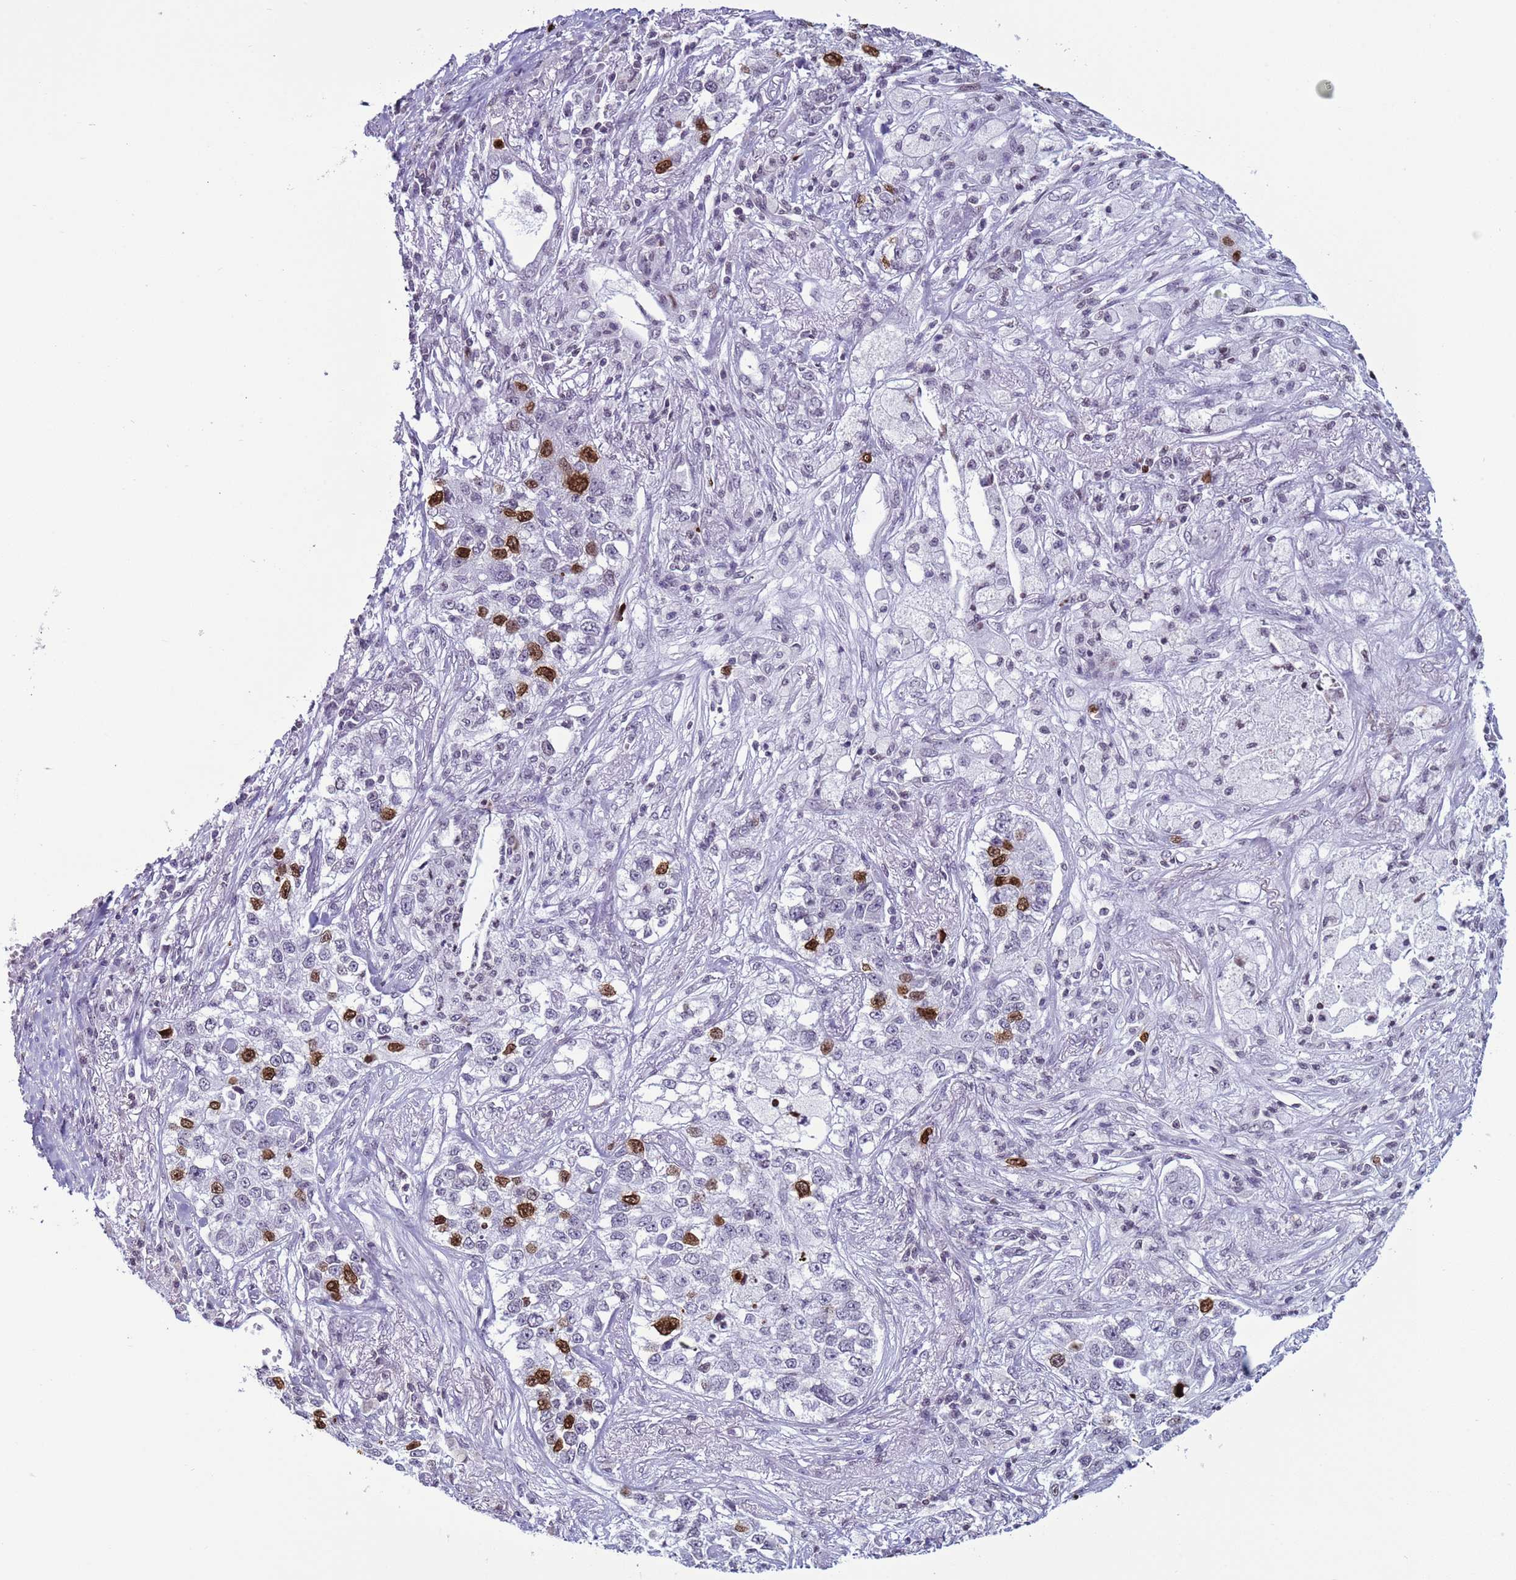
{"staining": {"intensity": "strong", "quantity": "<25%", "location": "nuclear"}, "tissue": "lung cancer", "cell_type": "Tumor cells", "image_type": "cancer", "snomed": [{"axis": "morphology", "description": "Adenocarcinoma, NOS"}, {"axis": "topography", "description": "Lung"}], "caption": "A photomicrograph showing strong nuclear positivity in about <25% of tumor cells in lung cancer, as visualized by brown immunohistochemical staining.", "gene": "H4C8", "patient": {"sex": "male", "age": 49}}